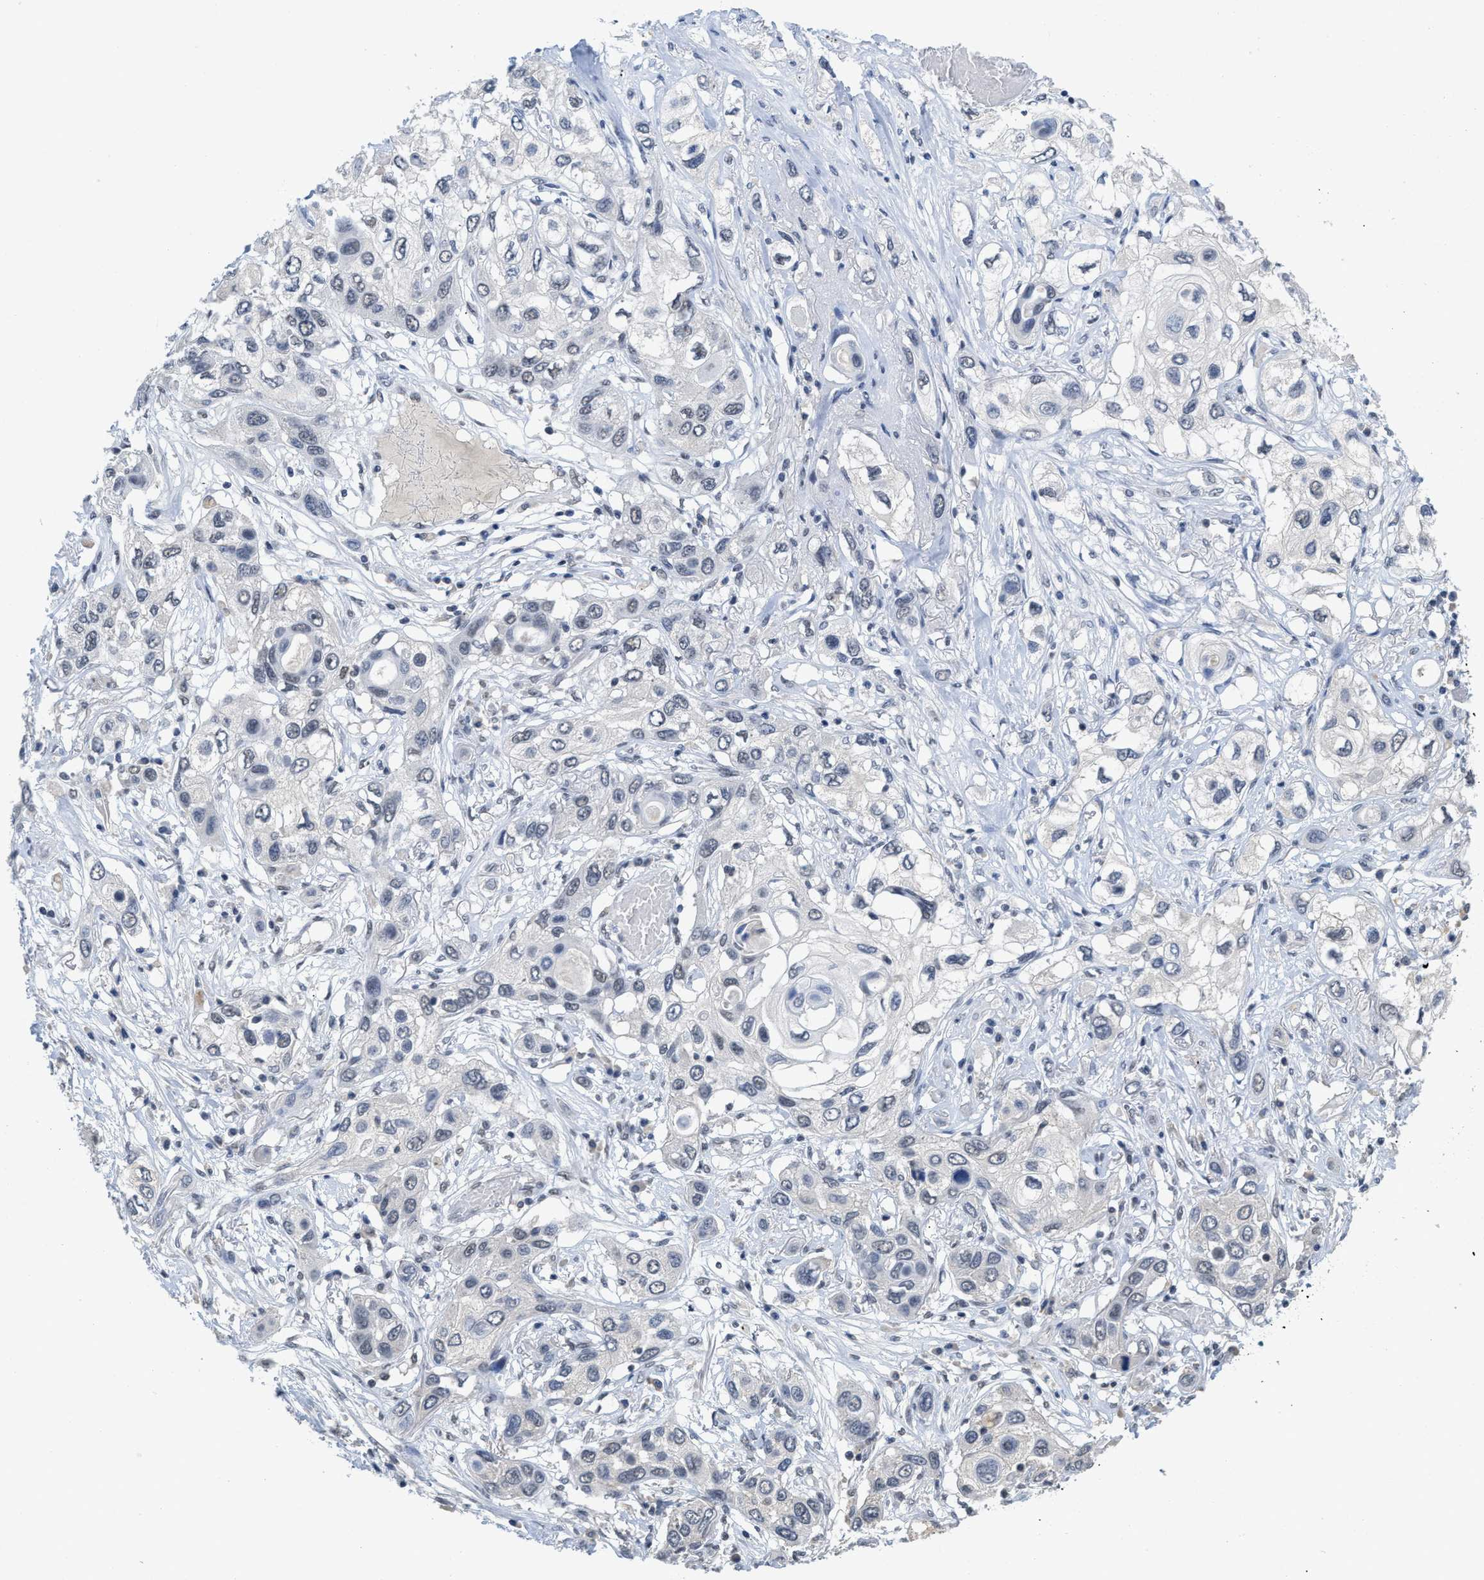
{"staining": {"intensity": "negative", "quantity": "none", "location": "none"}, "tissue": "lung cancer", "cell_type": "Tumor cells", "image_type": "cancer", "snomed": [{"axis": "morphology", "description": "Squamous cell carcinoma, NOS"}, {"axis": "topography", "description": "Lung"}], "caption": "High magnification brightfield microscopy of lung squamous cell carcinoma stained with DAB (3,3'-diaminobenzidine) (brown) and counterstained with hematoxylin (blue): tumor cells show no significant positivity.", "gene": "GGNBP2", "patient": {"sex": "male", "age": 71}}